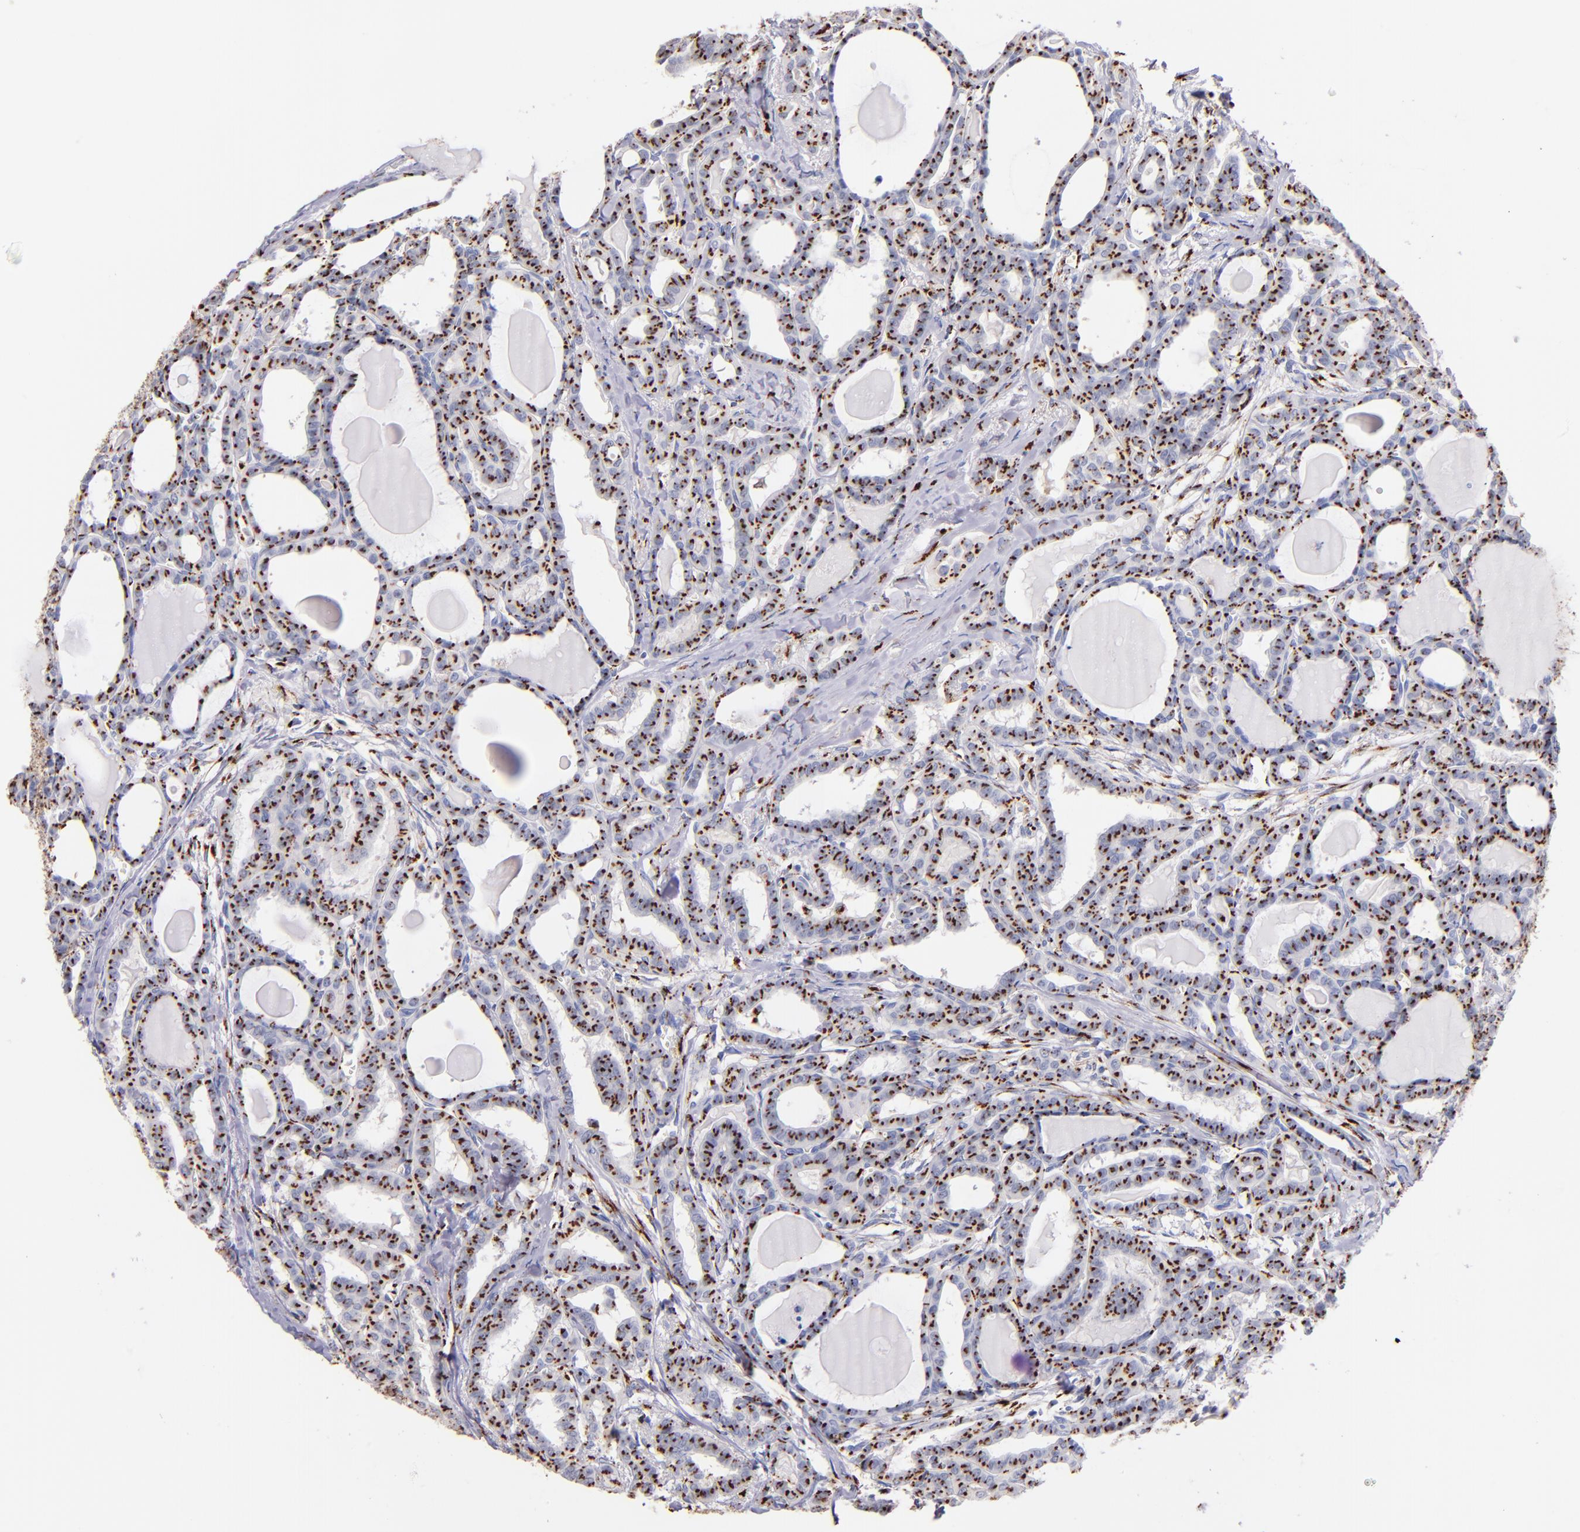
{"staining": {"intensity": "strong", "quantity": ">75%", "location": "cytoplasmic/membranous"}, "tissue": "thyroid cancer", "cell_type": "Tumor cells", "image_type": "cancer", "snomed": [{"axis": "morphology", "description": "Carcinoma, NOS"}, {"axis": "topography", "description": "Thyroid gland"}], "caption": "There is high levels of strong cytoplasmic/membranous expression in tumor cells of thyroid cancer (carcinoma), as demonstrated by immunohistochemical staining (brown color).", "gene": "GOLIM4", "patient": {"sex": "female", "age": 91}}